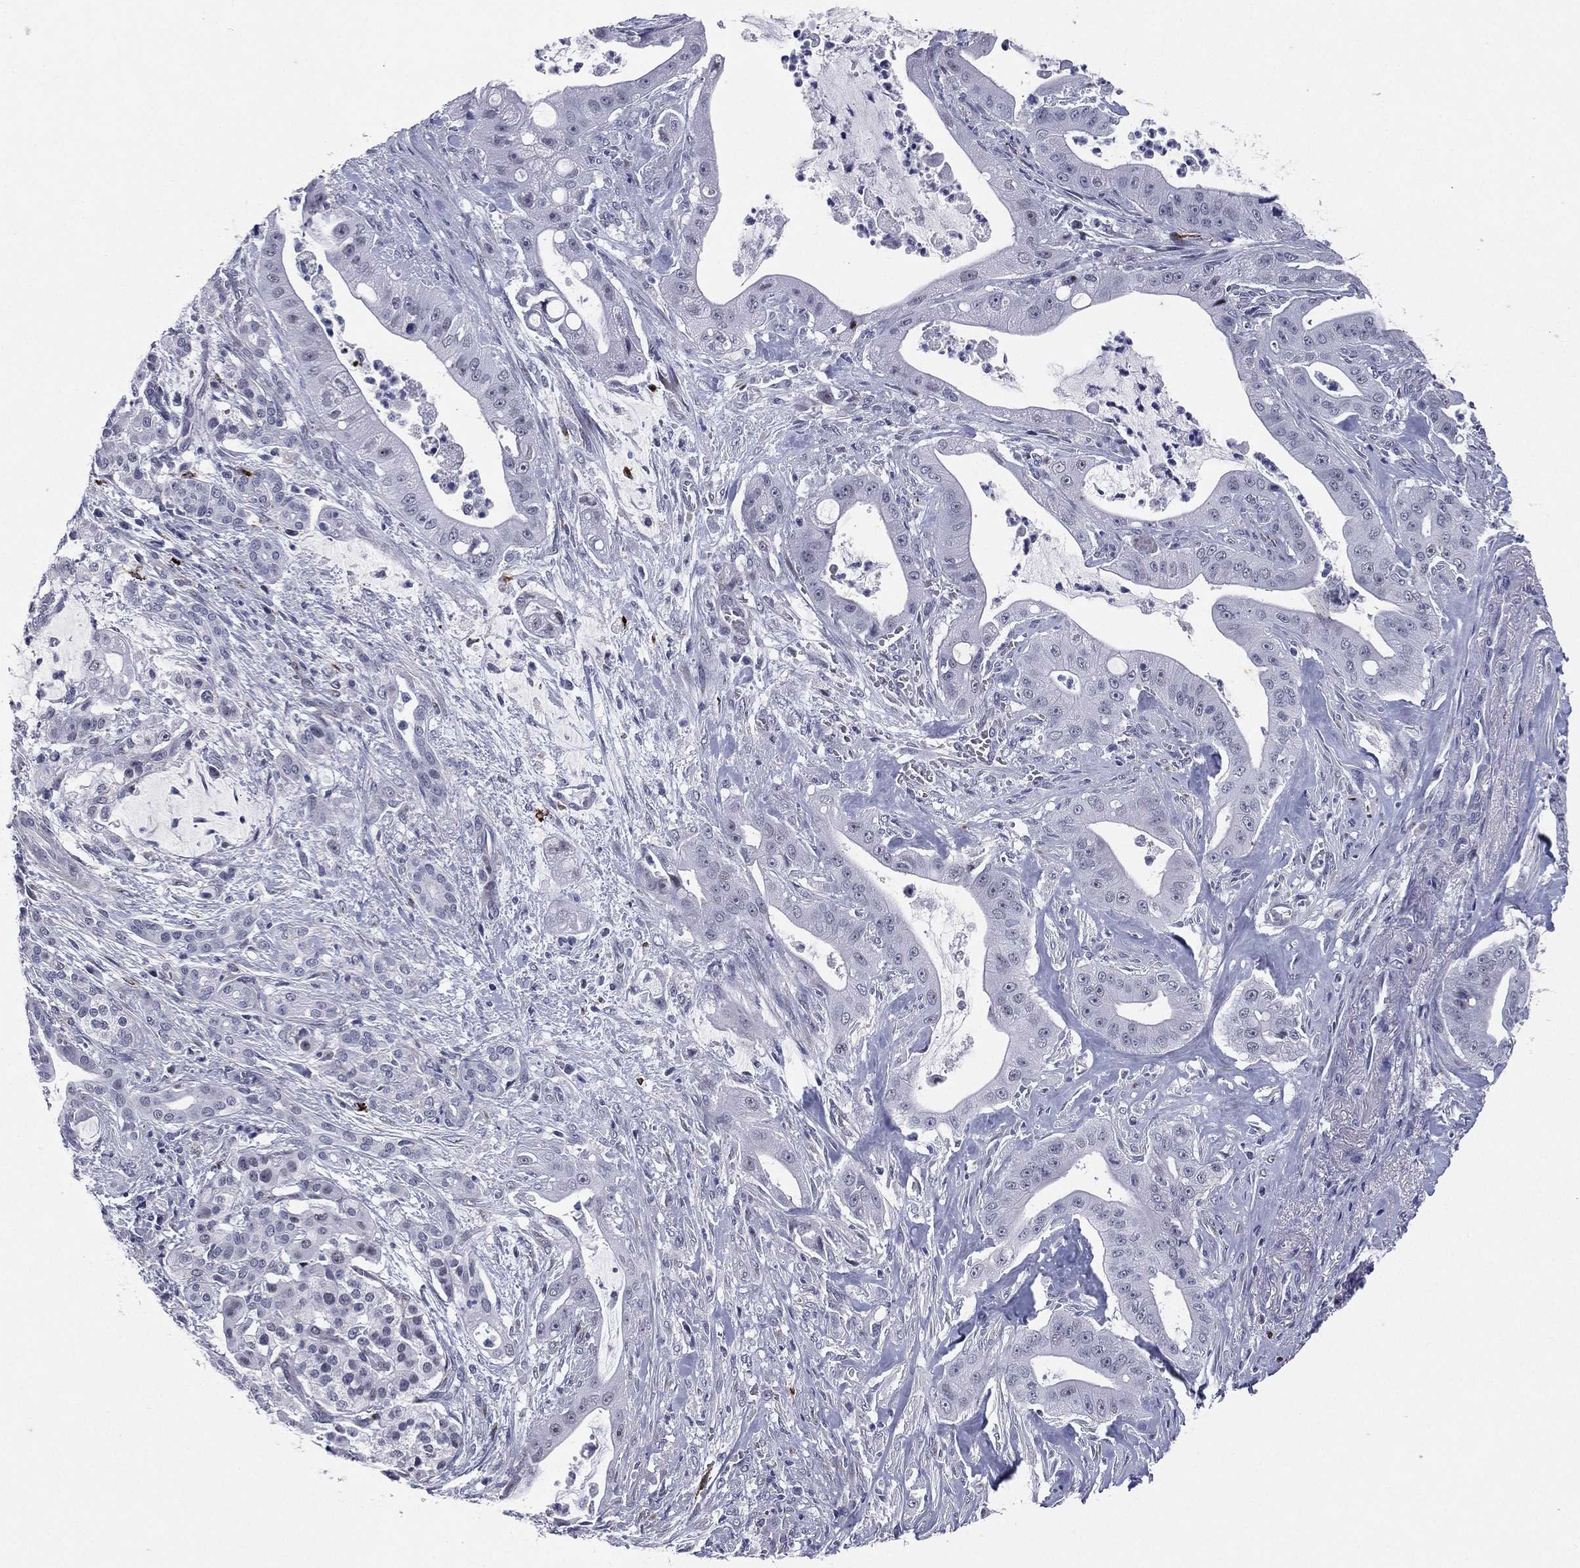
{"staining": {"intensity": "negative", "quantity": "none", "location": "none"}, "tissue": "pancreatic cancer", "cell_type": "Tumor cells", "image_type": "cancer", "snomed": [{"axis": "morphology", "description": "Normal tissue, NOS"}, {"axis": "morphology", "description": "Inflammation, NOS"}, {"axis": "morphology", "description": "Adenocarcinoma, NOS"}, {"axis": "topography", "description": "Pancreas"}], "caption": "The micrograph shows no staining of tumor cells in pancreatic cancer.", "gene": "HLA-DOA", "patient": {"sex": "male", "age": 57}}